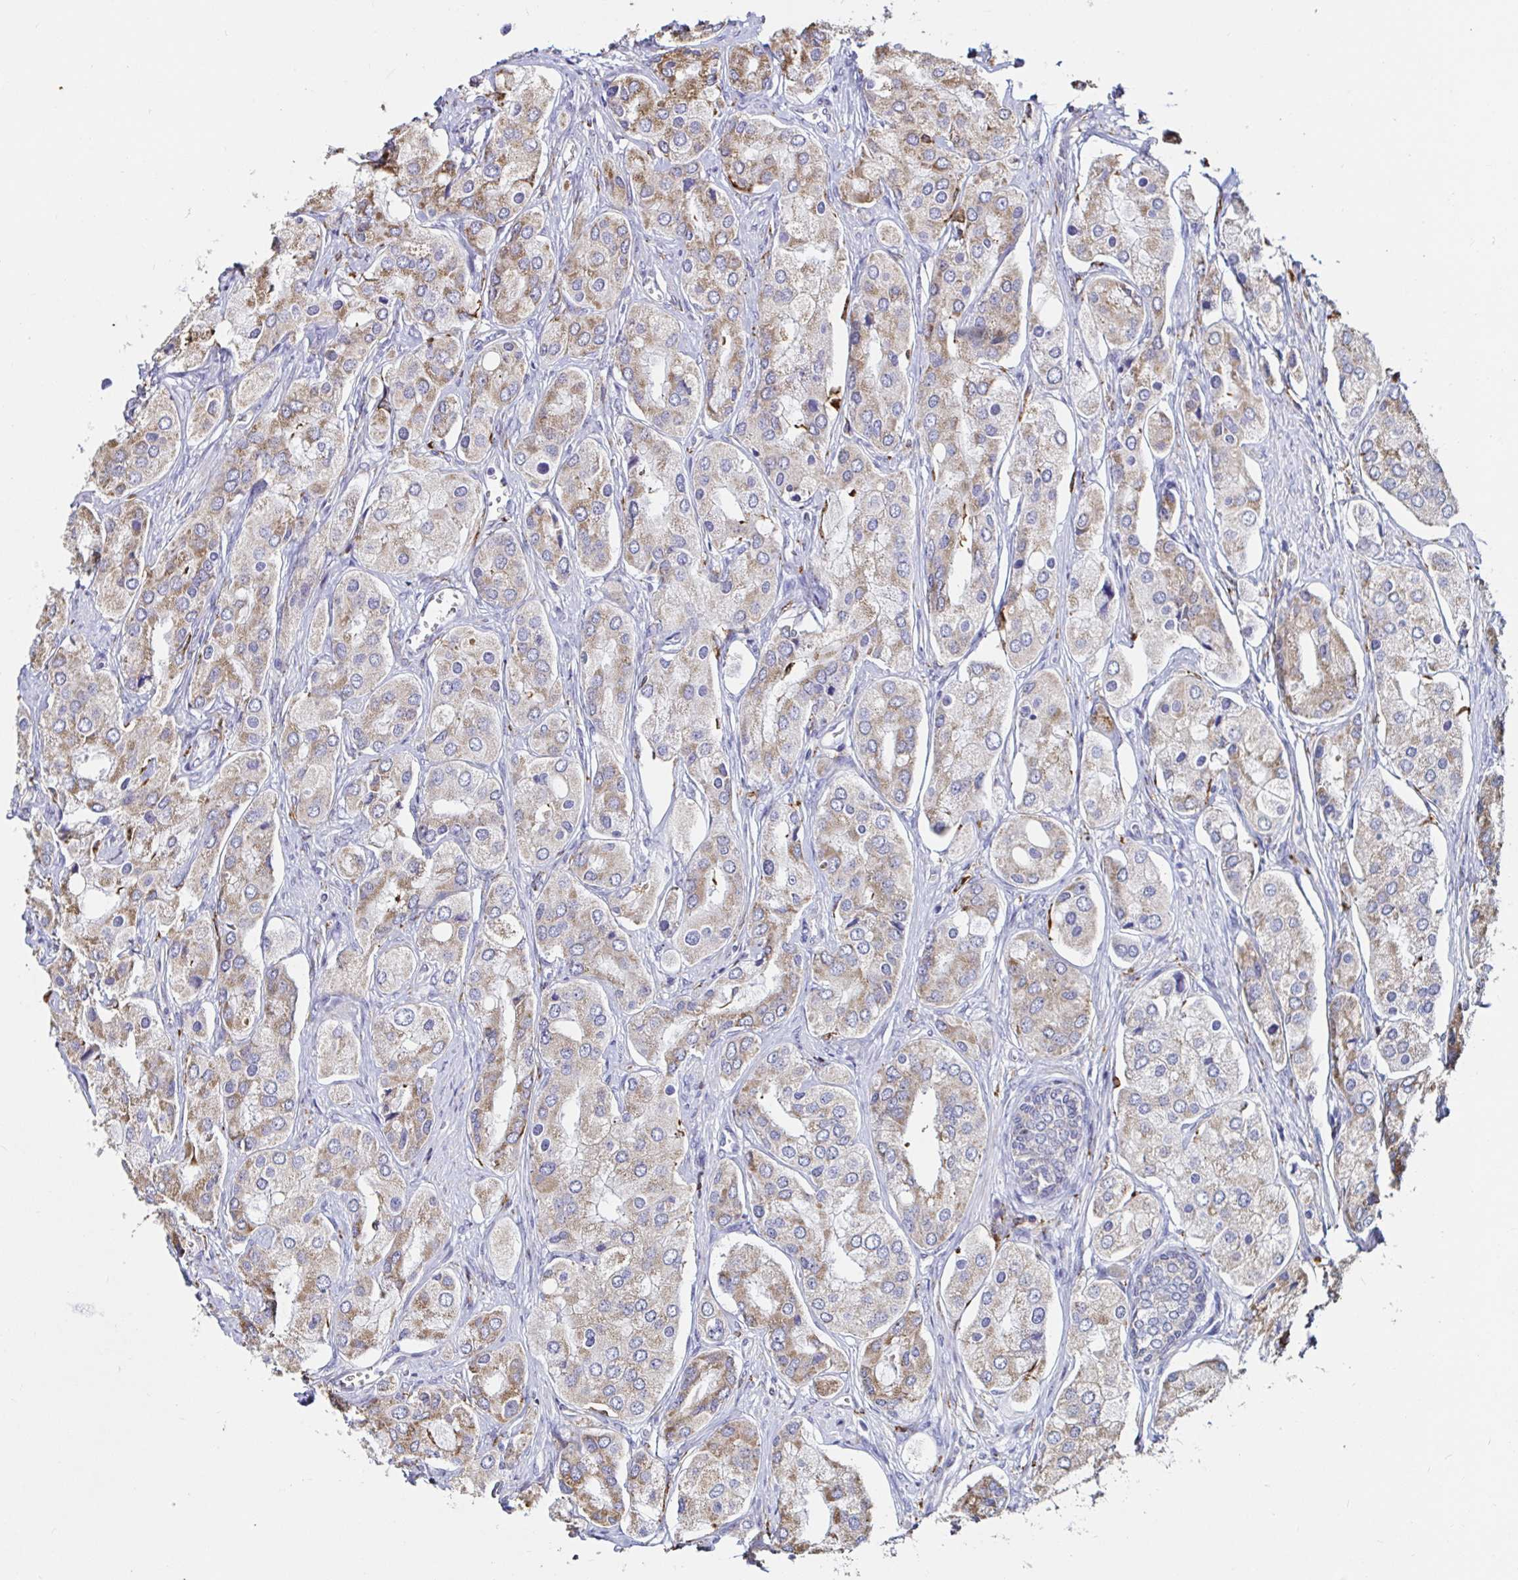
{"staining": {"intensity": "moderate", "quantity": "25%-75%", "location": "cytoplasmic/membranous"}, "tissue": "prostate cancer", "cell_type": "Tumor cells", "image_type": "cancer", "snomed": [{"axis": "morphology", "description": "Adenocarcinoma, Low grade"}, {"axis": "topography", "description": "Prostate"}], "caption": "Protein positivity by immunohistochemistry displays moderate cytoplasmic/membranous staining in approximately 25%-75% of tumor cells in low-grade adenocarcinoma (prostate).", "gene": "MSR1", "patient": {"sex": "male", "age": 69}}